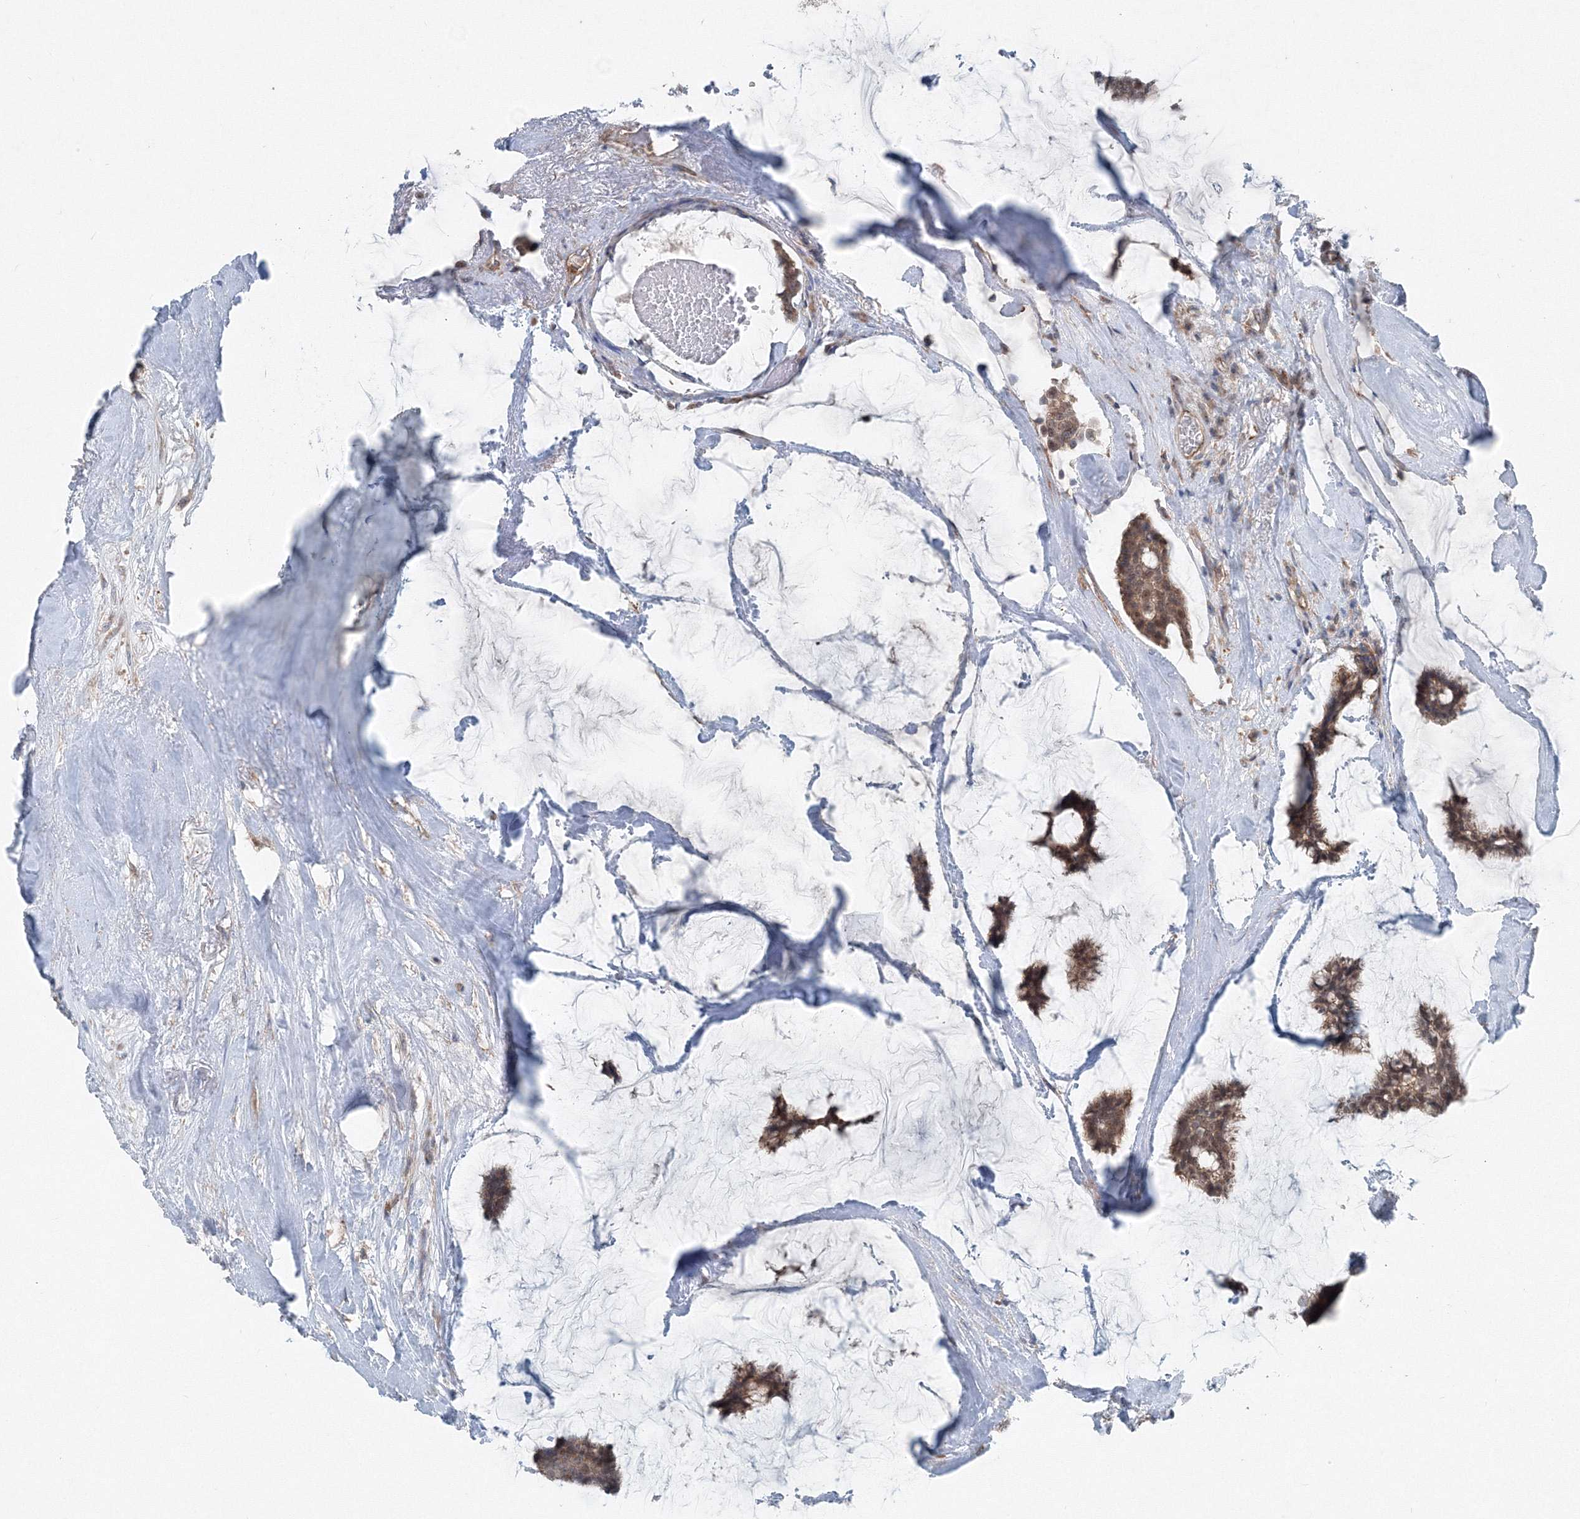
{"staining": {"intensity": "moderate", "quantity": ">75%", "location": "cytoplasmic/membranous,nuclear"}, "tissue": "breast cancer", "cell_type": "Tumor cells", "image_type": "cancer", "snomed": [{"axis": "morphology", "description": "Duct carcinoma"}, {"axis": "topography", "description": "Breast"}], "caption": "Moderate cytoplasmic/membranous and nuclear positivity is present in about >75% of tumor cells in infiltrating ductal carcinoma (breast).", "gene": "TPRKB", "patient": {"sex": "female", "age": 93}}